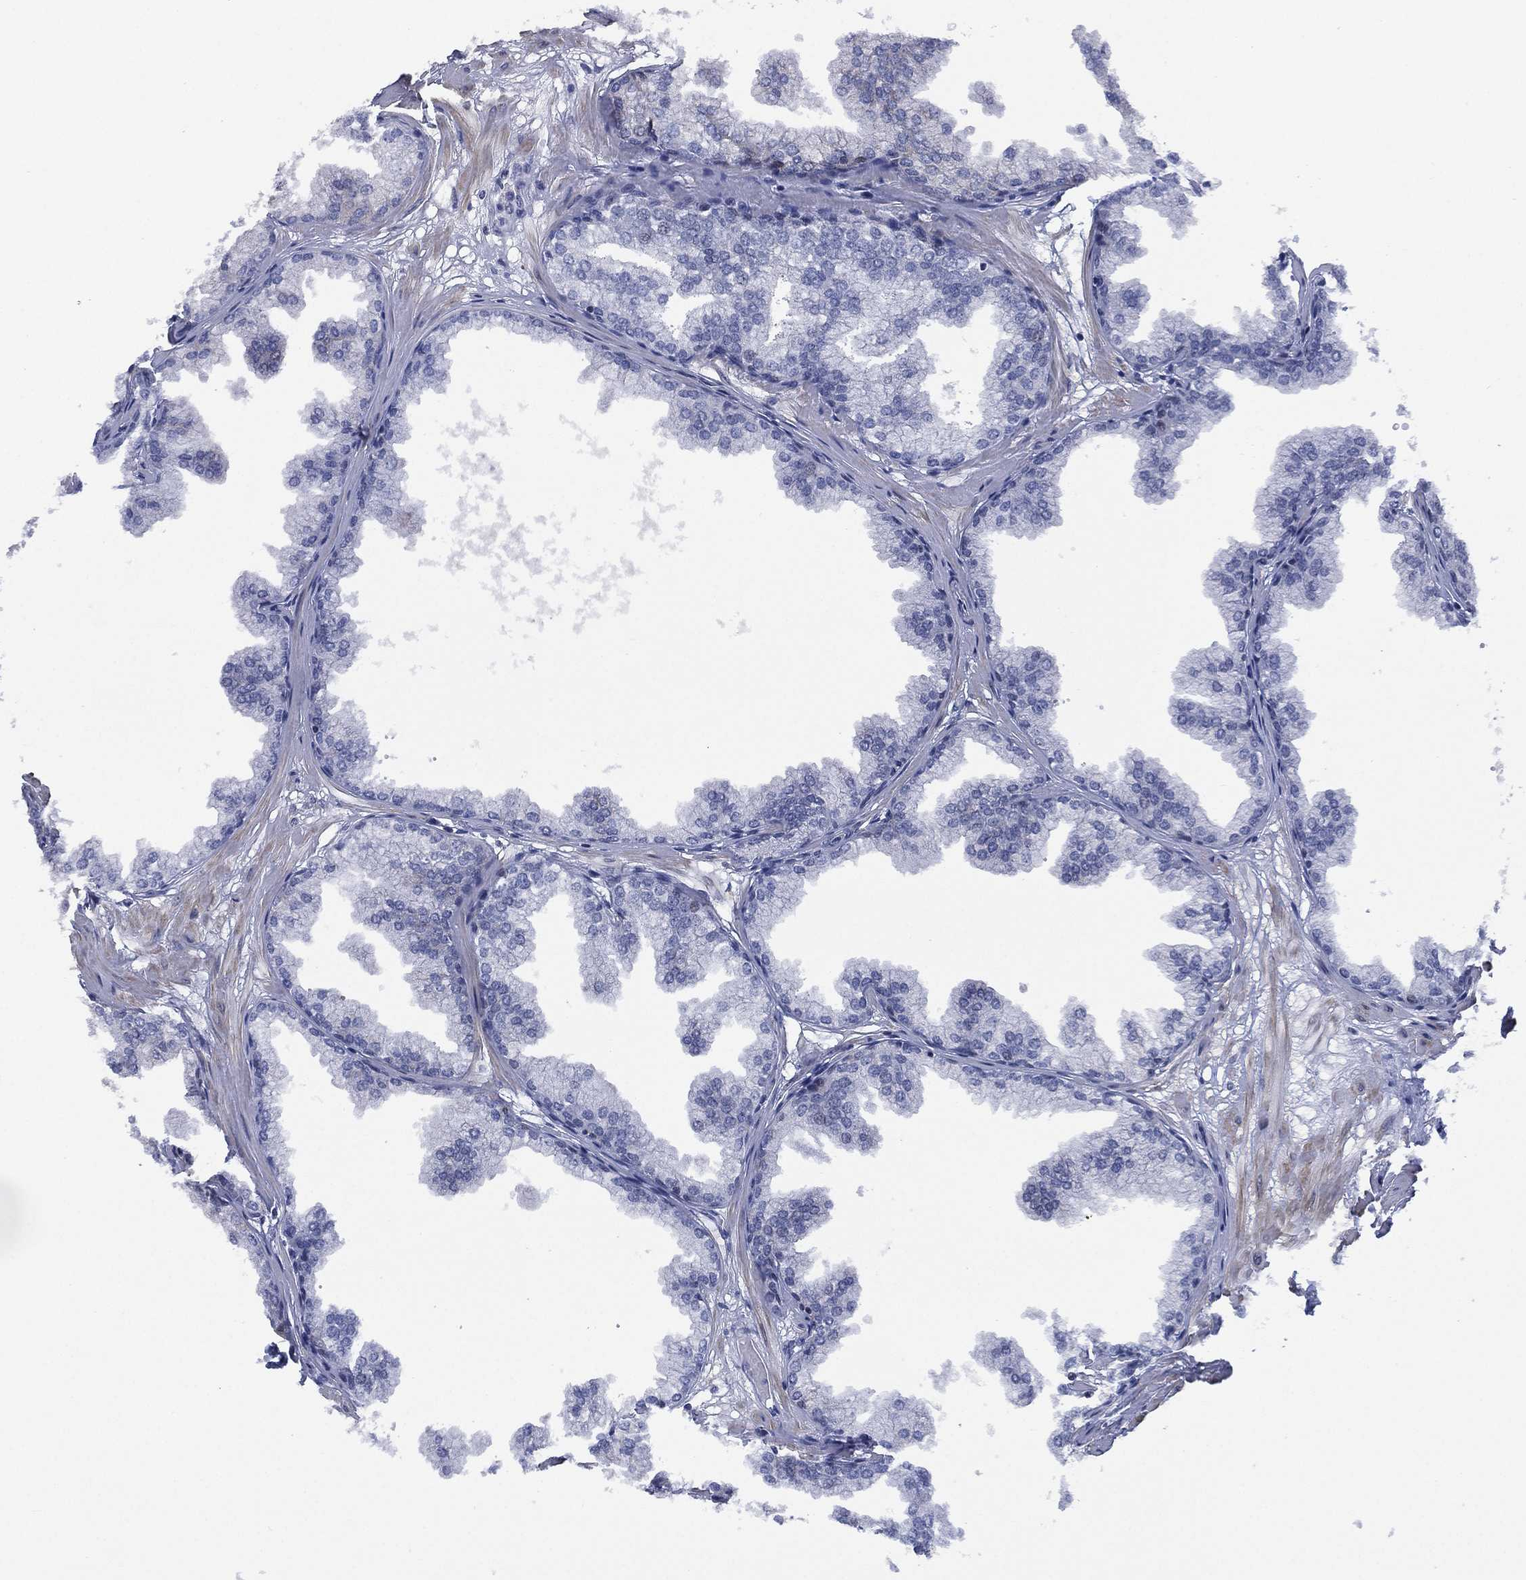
{"staining": {"intensity": "negative", "quantity": "none", "location": "none"}, "tissue": "prostate", "cell_type": "Glandular cells", "image_type": "normal", "snomed": [{"axis": "morphology", "description": "Normal tissue, NOS"}, {"axis": "topography", "description": "Prostate"}], "caption": "The IHC image has no significant expression in glandular cells of prostate.", "gene": "SLC4A4", "patient": {"sex": "male", "age": 37}}